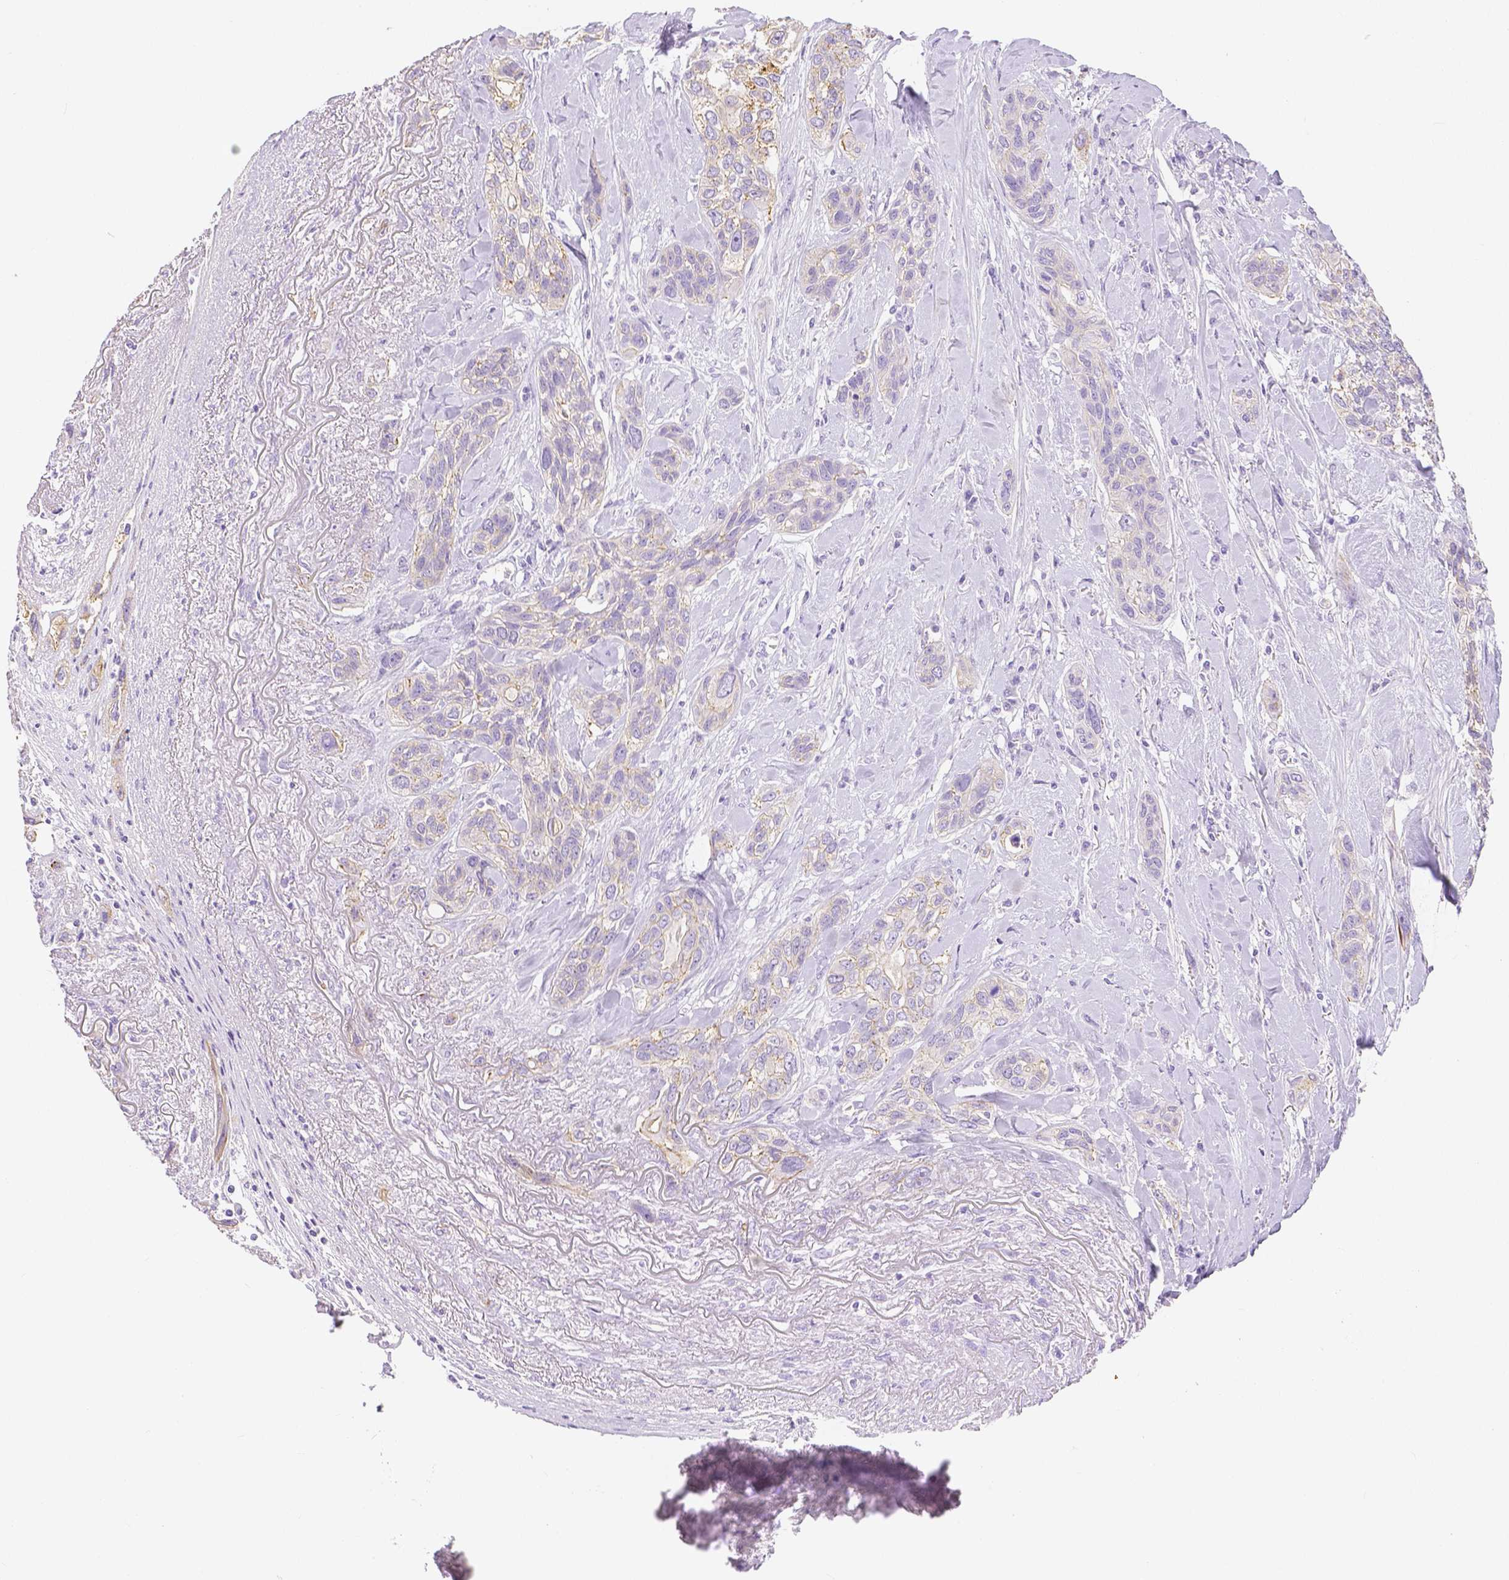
{"staining": {"intensity": "negative", "quantity": "none", "location": "none"}, "tissue": "lung cancer", "cell_type": "Tumor cells", "image_type": "cancer", "snomed": [{"axis": "morphology", "description": "Squamous cell carcinoma, NOS"}, {"axis": "topography", "description": "Lung"}], "caption": "Immunohistochemistry (IHC) photomicrograph of squamous cell carcinoma (lung) stained for a protein (brown), which shows no expression in tumor cells.", "gene": "SLC27A5", "patient": {"sex": "female", "age": 70}}